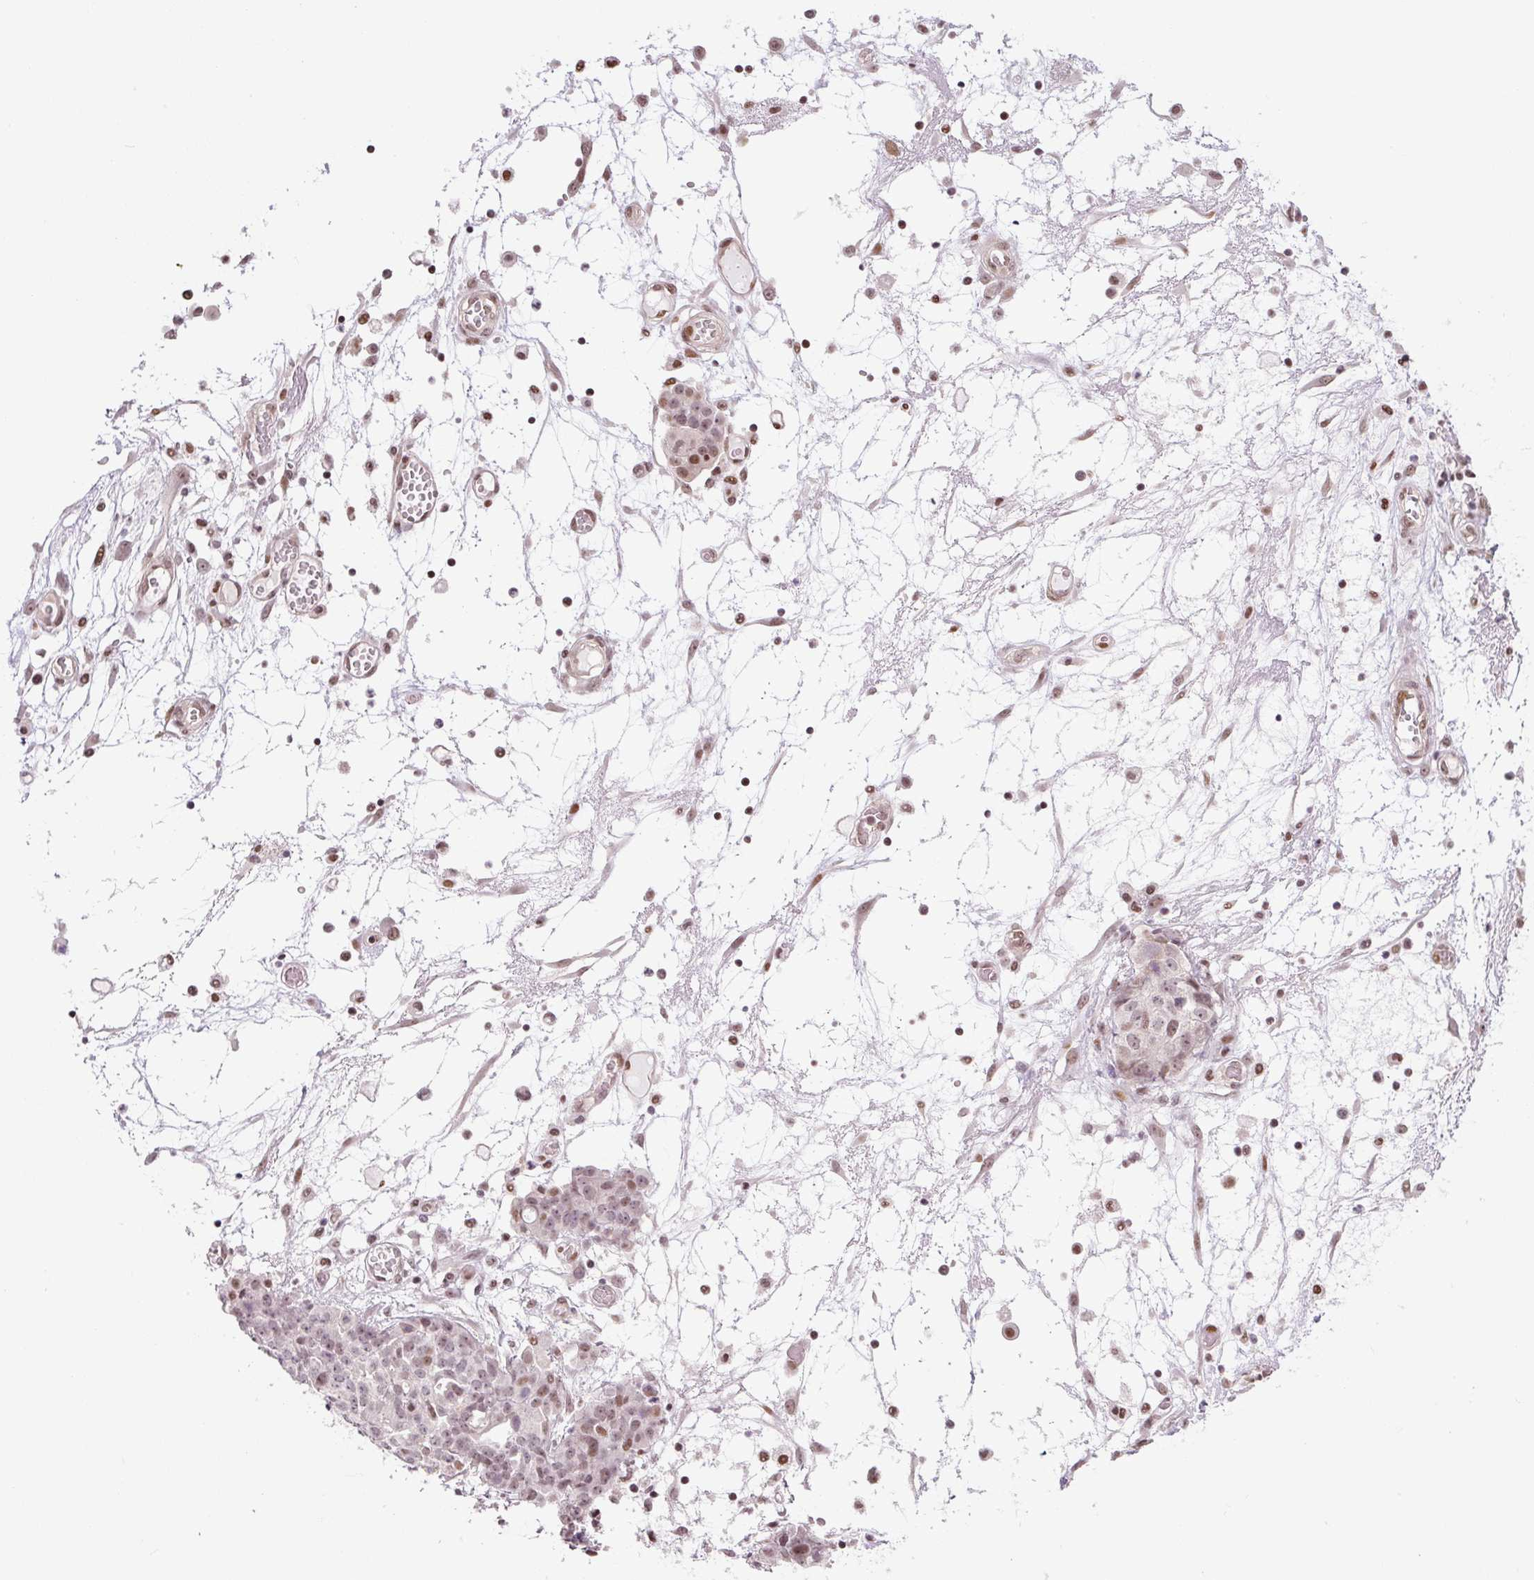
{"staining": {"intensity": "moderate", "quantity": "25%-75%", "location": "nuclear"}, "tissue": "ovarian cancer", "cell_type": "Tumor cells", "image_type": "cancer", "snomed": [{"axis": "morphology", "description": "Cystadenocarcinoma, serous, NOS"}, {"axis": "topography", "description": "Soft tissue"}, {"axis": "topography", "description": "Ovary"}], "caption": "This image shows IHC staining of ovarian serous cystadenocarcinoma, with medium moderate nuclear expression in about 25%-75% of tumor cells.", "gene": "TCFL5", "patient": {"sex": "female", "age": 57}}